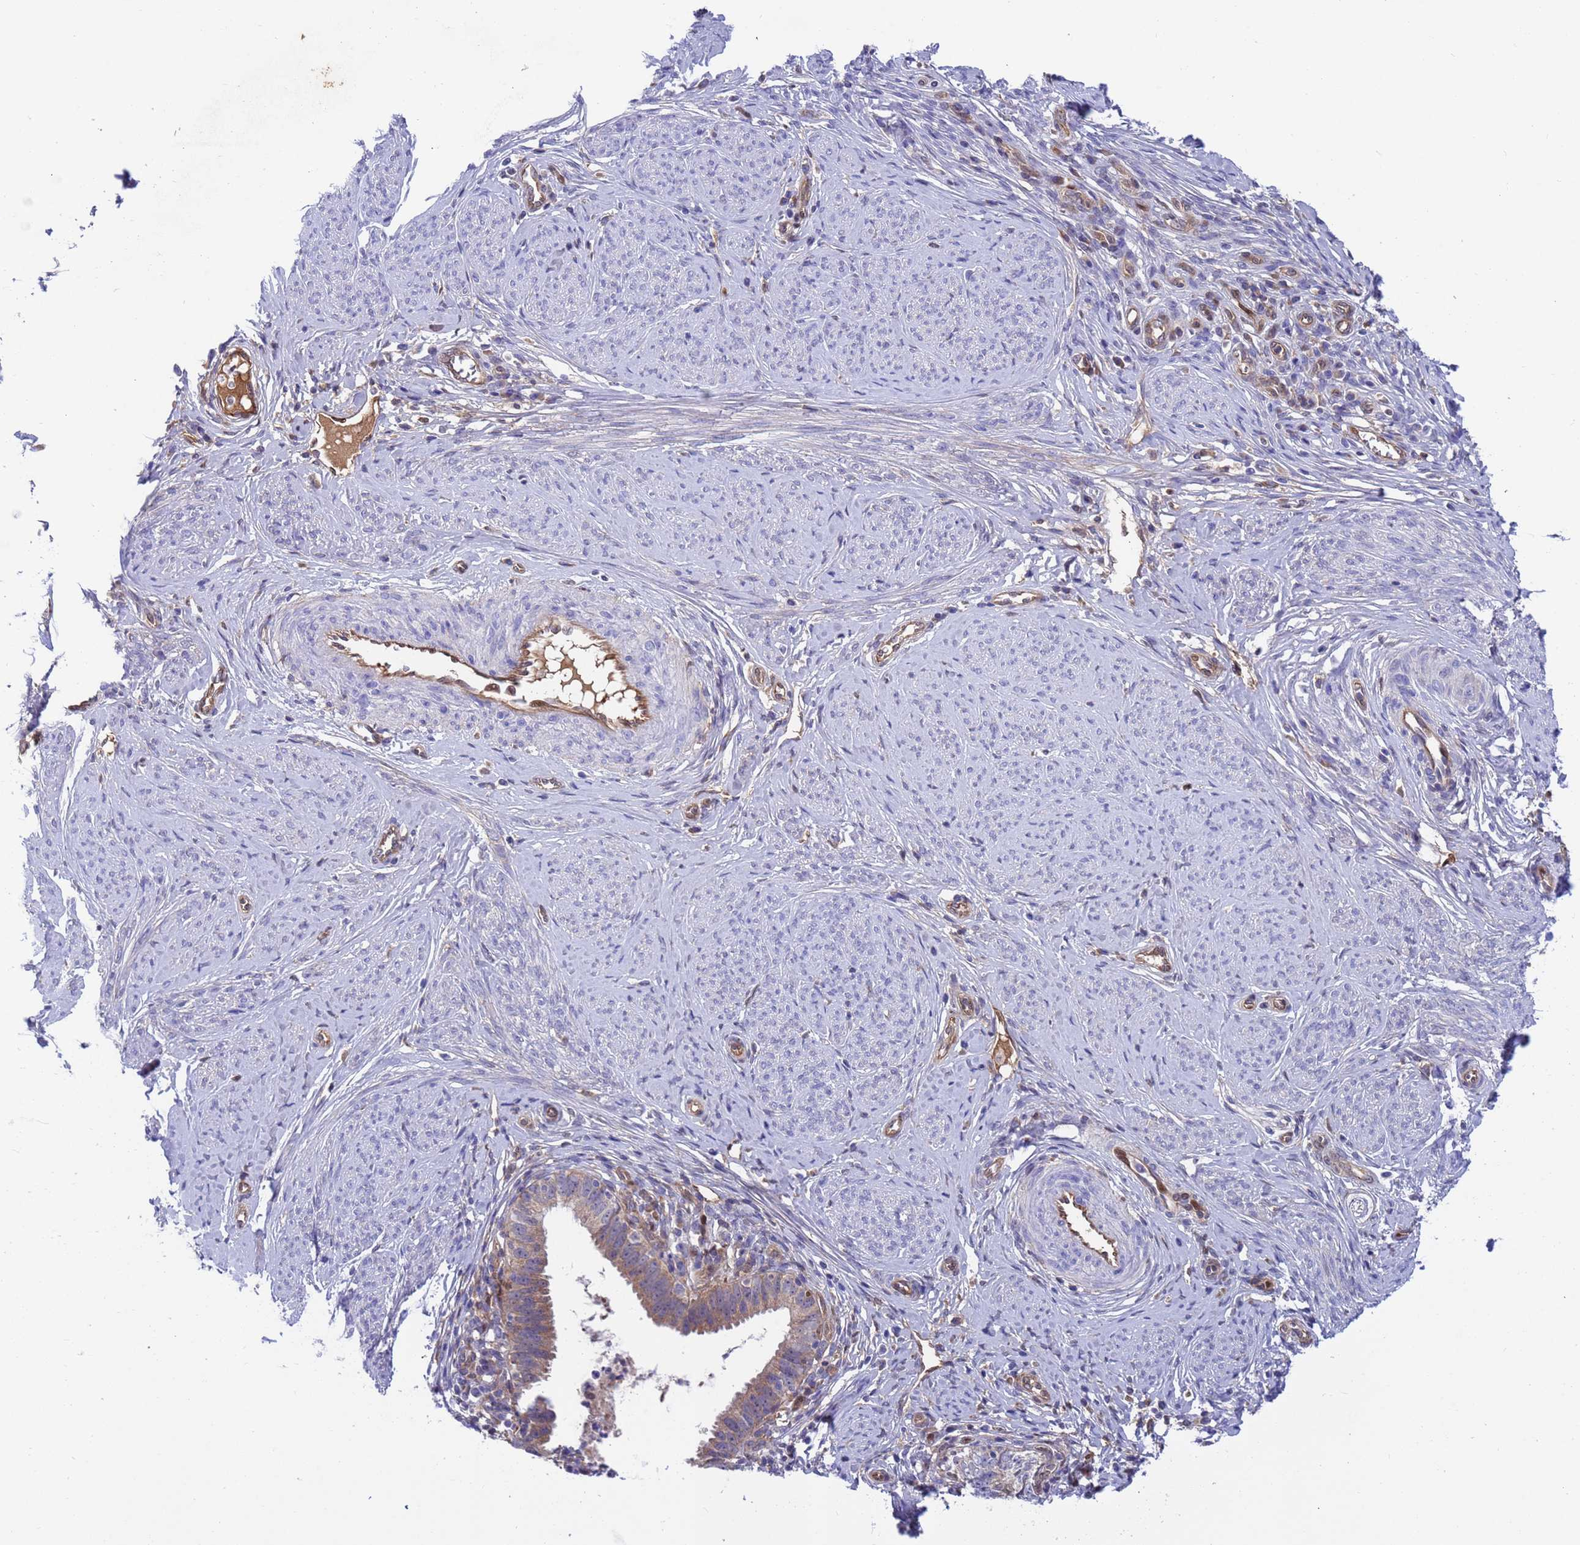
{"staining": {"intensity": "weak", "quantity": ">75%", "location": "cytoplasmic/membranous"}, "tissue": "cervical cancer", "cell_type": "Tumor cells", "image_type": "cancer", "snomed": [{"axis": "morphology", "description": "Adenocarcinoma, NOS"}, {"axis": "topography", "description": "Cervix"}], "caption": "Brown immunohistochemical staining in cervical cancer displays weak cytoplasmic/membranous staining in about >75% of tumor cells. Using DAB (3,3'-diaminobenzidine) (brown) and hematoxylin (blue) stains, captured at high magnification using brightfield microscopy.", "gene": "FOXRED1", "patient": {"sex": "female", "age": 36}}